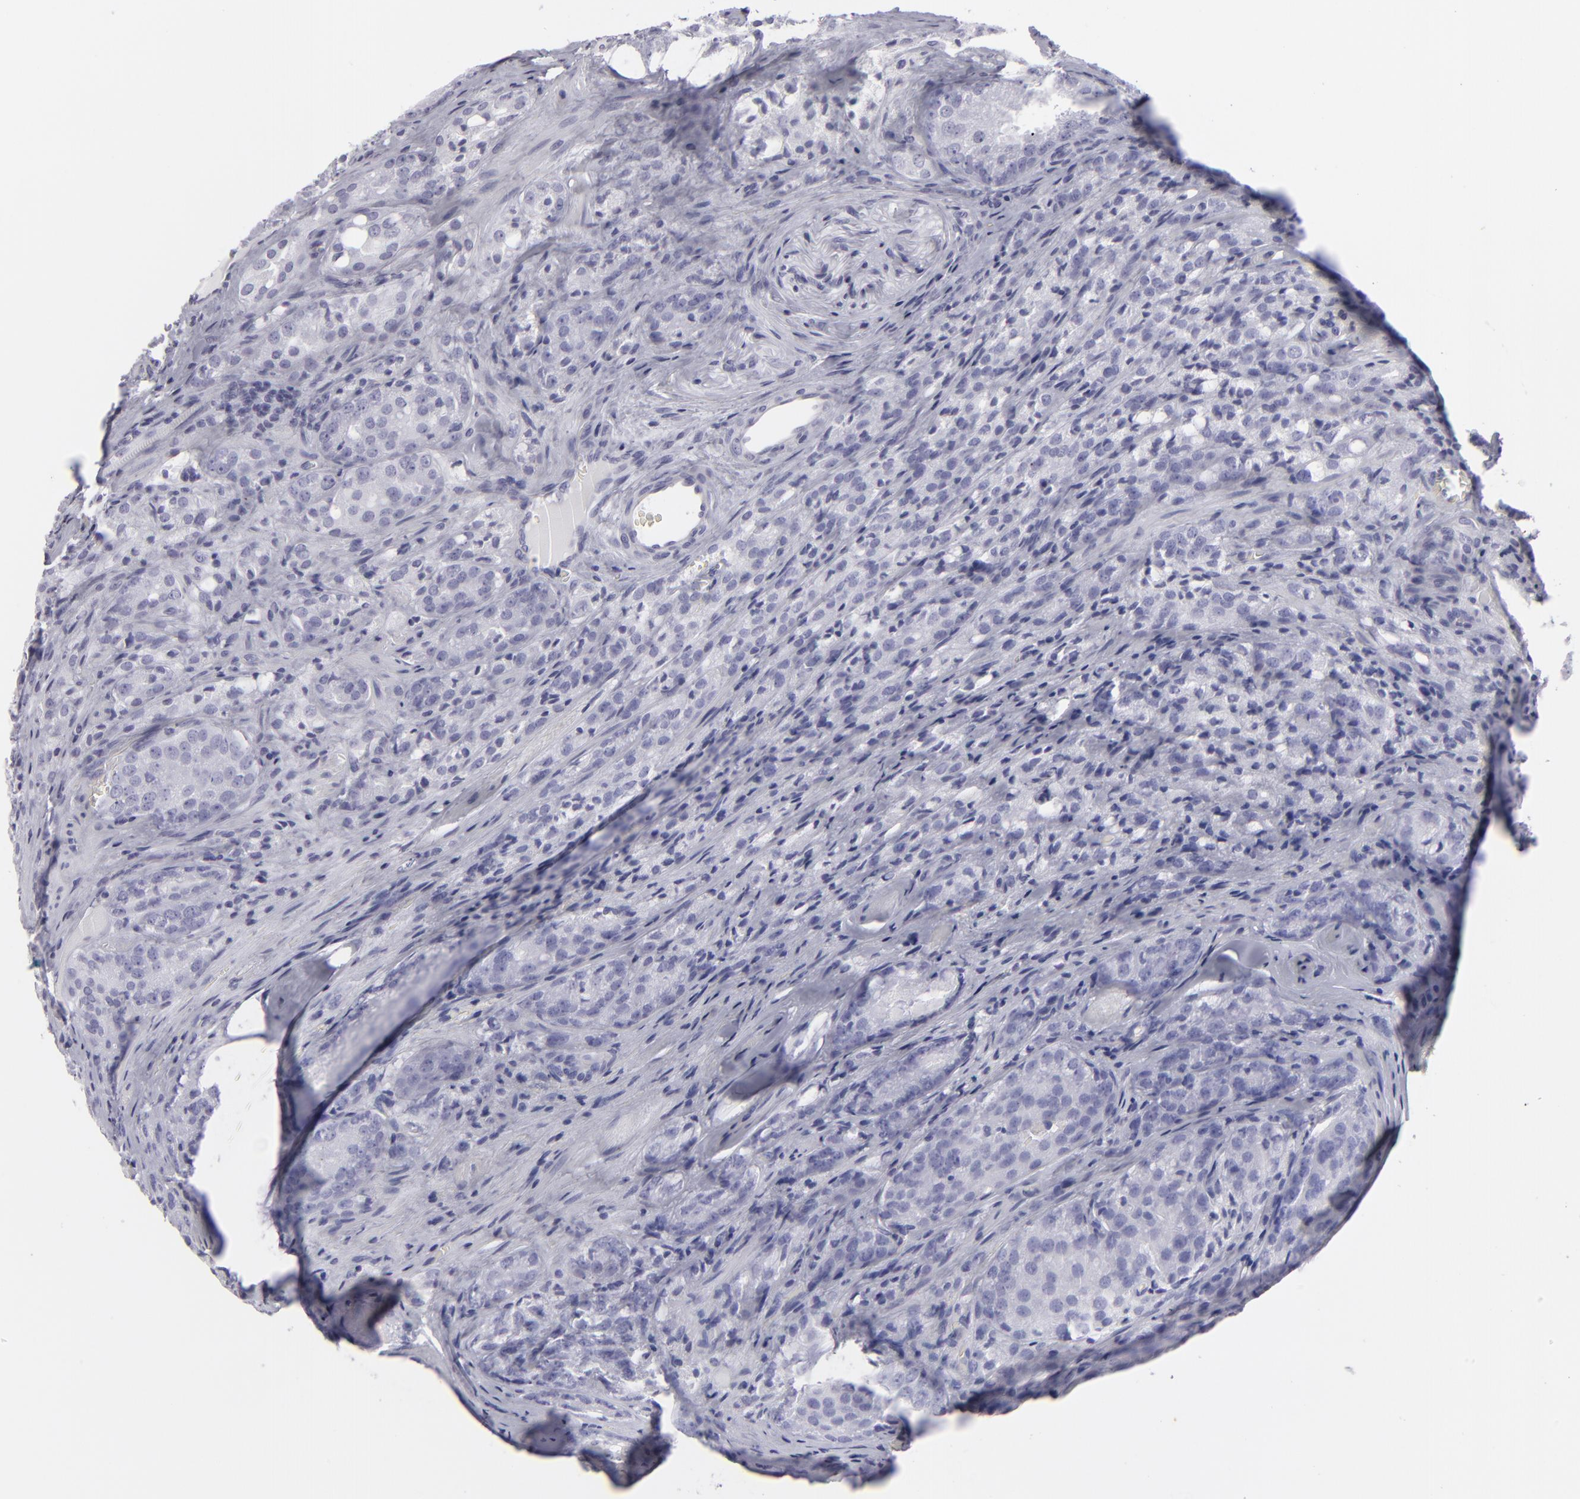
{"staining": {"intensity": "negative", "quantity": "none", "location": "none"}, "tissue": "prostate cancer", "cell_type": "Tumor cells", "image_type": "cancer", "snomed": [{"axis": "morphology", "description": "Adenocarcinoma, Medium grade"}, {"axis": "topography", "description": "Prostate"}], "caption": "IHC of prostate cancer (adenocarcinoma (medium-grade)) demonstrates no positivity in tumor cells.", "gene": "KRT1", "patient": {"sex": "male", "age": 60}}